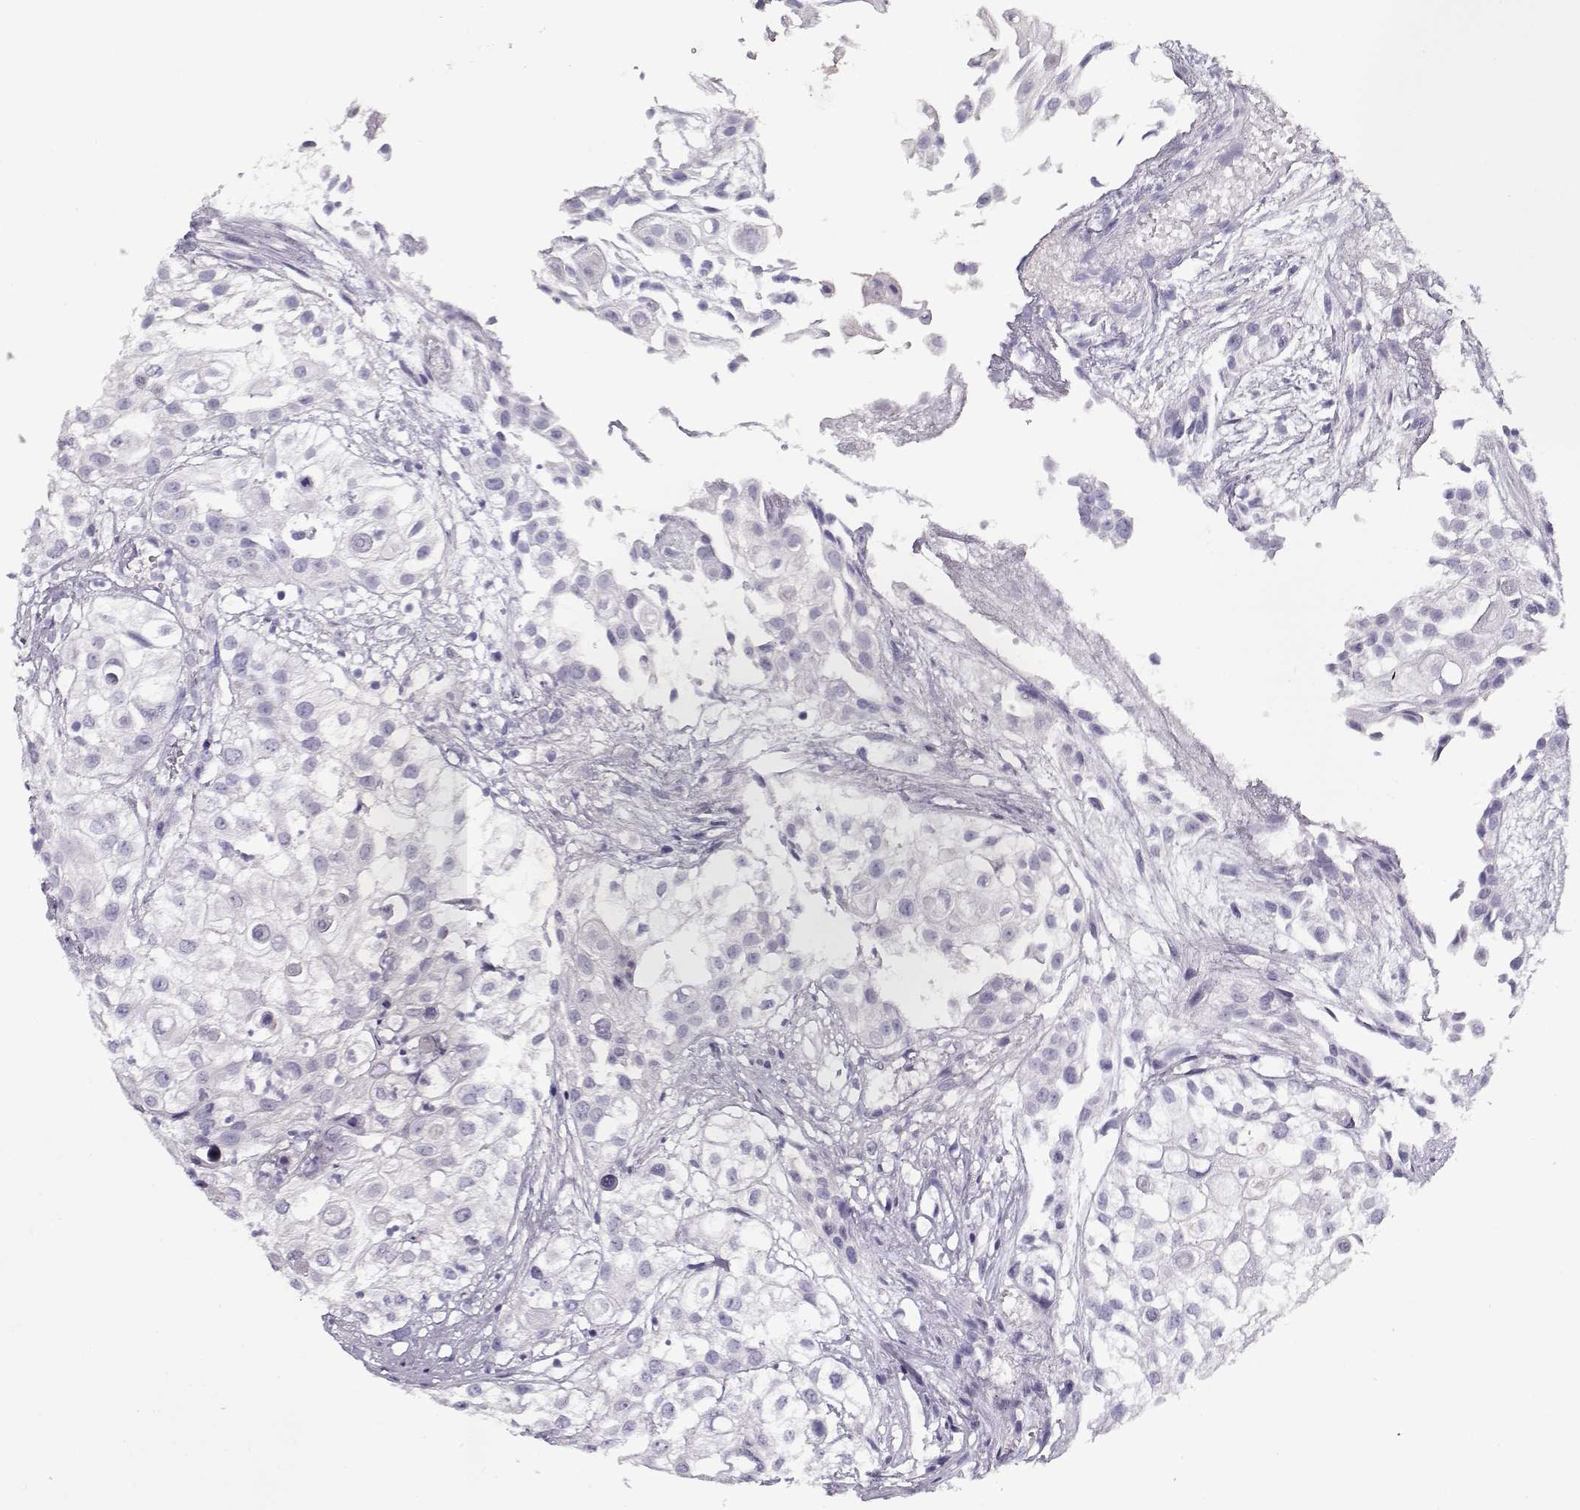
{"staining": {"intensity": "negative", "quantity": "none", "location": "none"}, "tissue": "urothelial cancer", "cell_type": "Tumor cells", "image_type": "cancer", "snomed": [{"axis": "morphology", "description": "Urothelial carcinoma, High grade"}, {"axis": "topography", "description": "Urinary bladder"}], "caption": "IHC of high-grade urothelial carcinoma demonstrates no expression in tumor cells.", "gene": "CCDC136", "patient": {"sex": "female", "age": 79}}